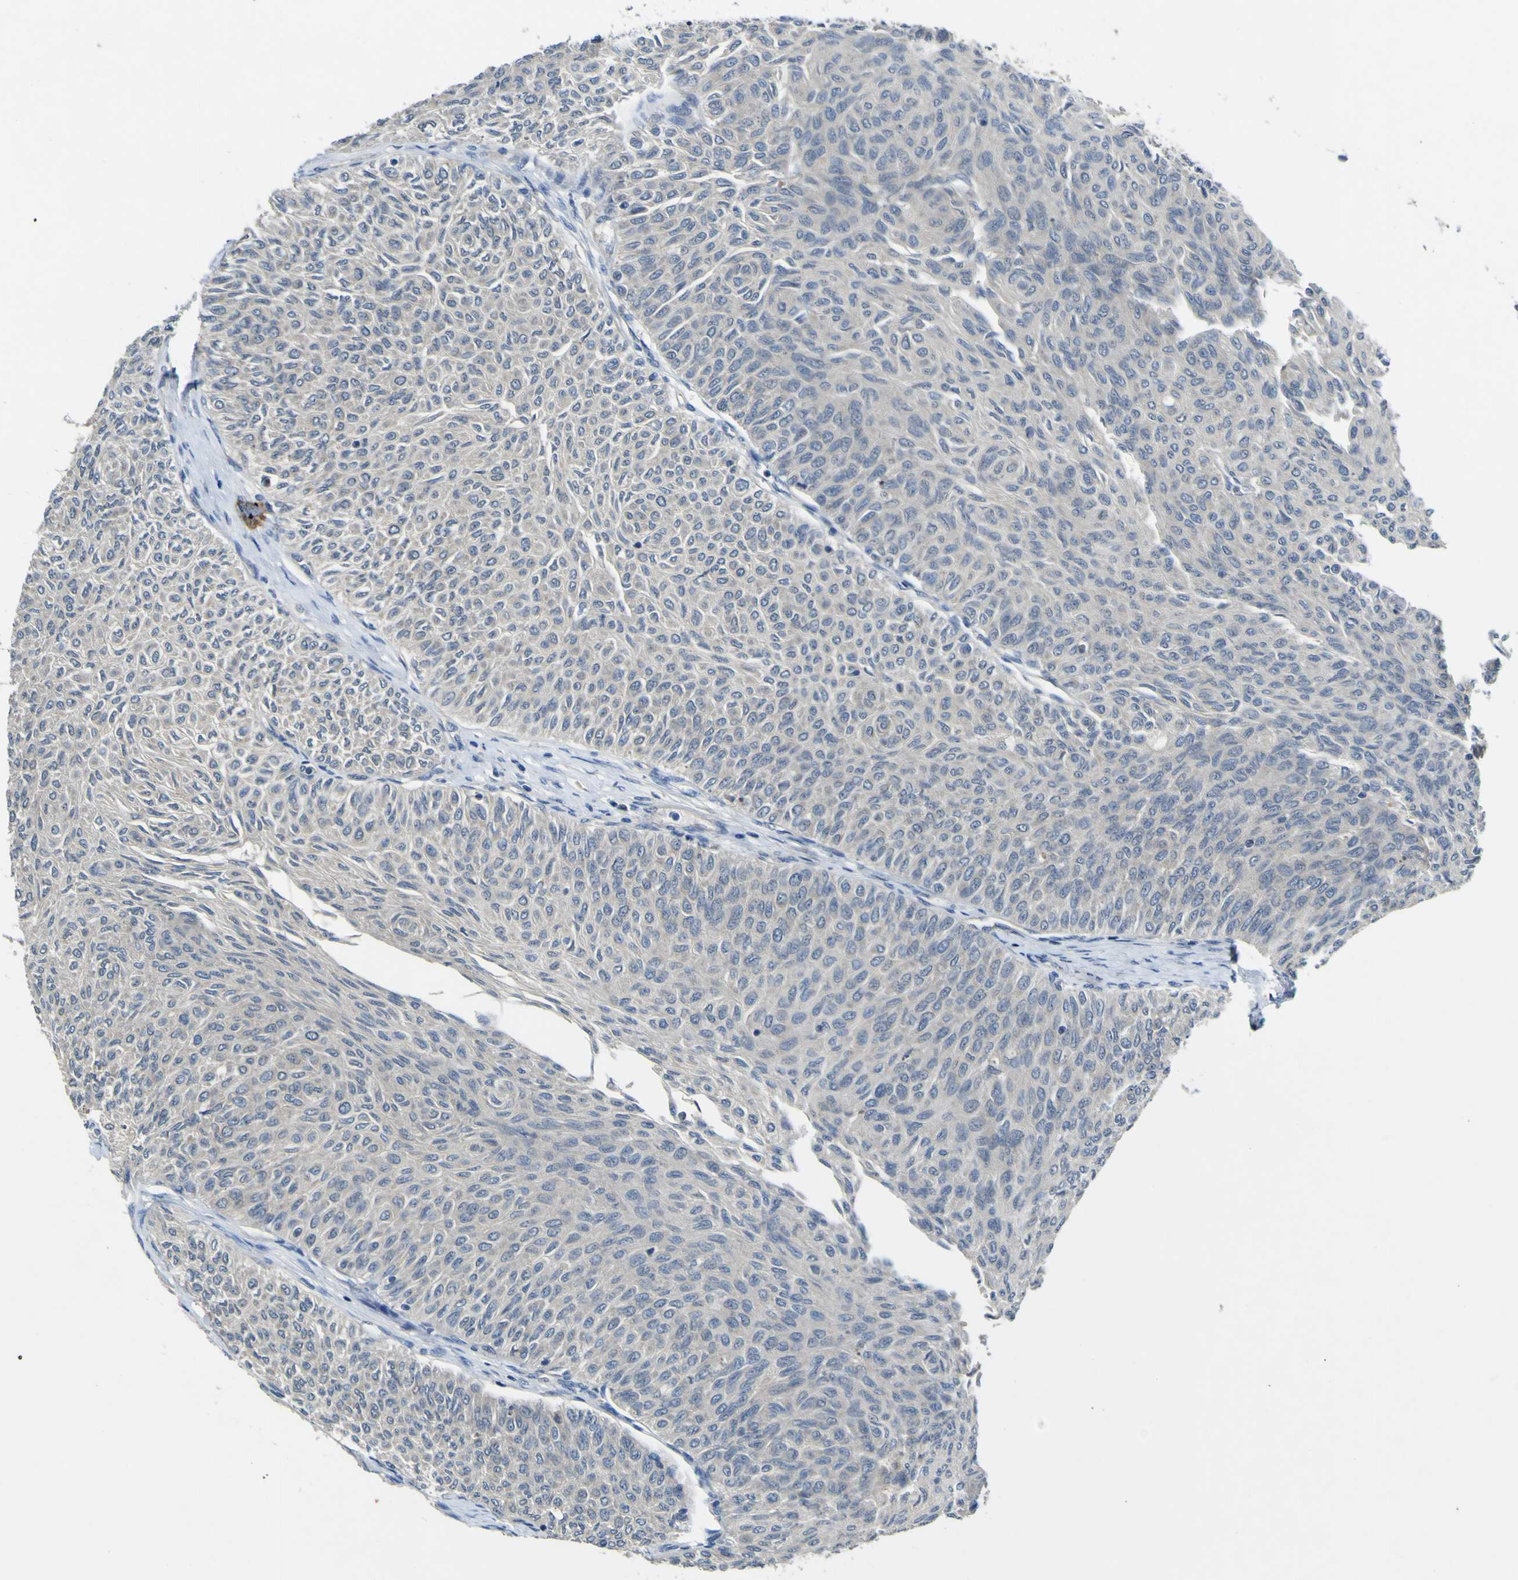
{"staining": {"intensity": "negative", "quantity": "none", "location": "none"}, "tissue": "urothelial cancer", "cell_type": "Tumor cells", "image_type": "cancer", "snomed": [{"axis": "morphology", "description": "Urothelial carcinoma, Low grade"}, {"axis": "topography", "description": "Urinary bladder"}], "caption": "Immunohistochemical staining of urothelial cancer exhibits no significant expression in tumor cells.", "gene": "LDLR", "patient": {"sex": "male", "age": 78}}